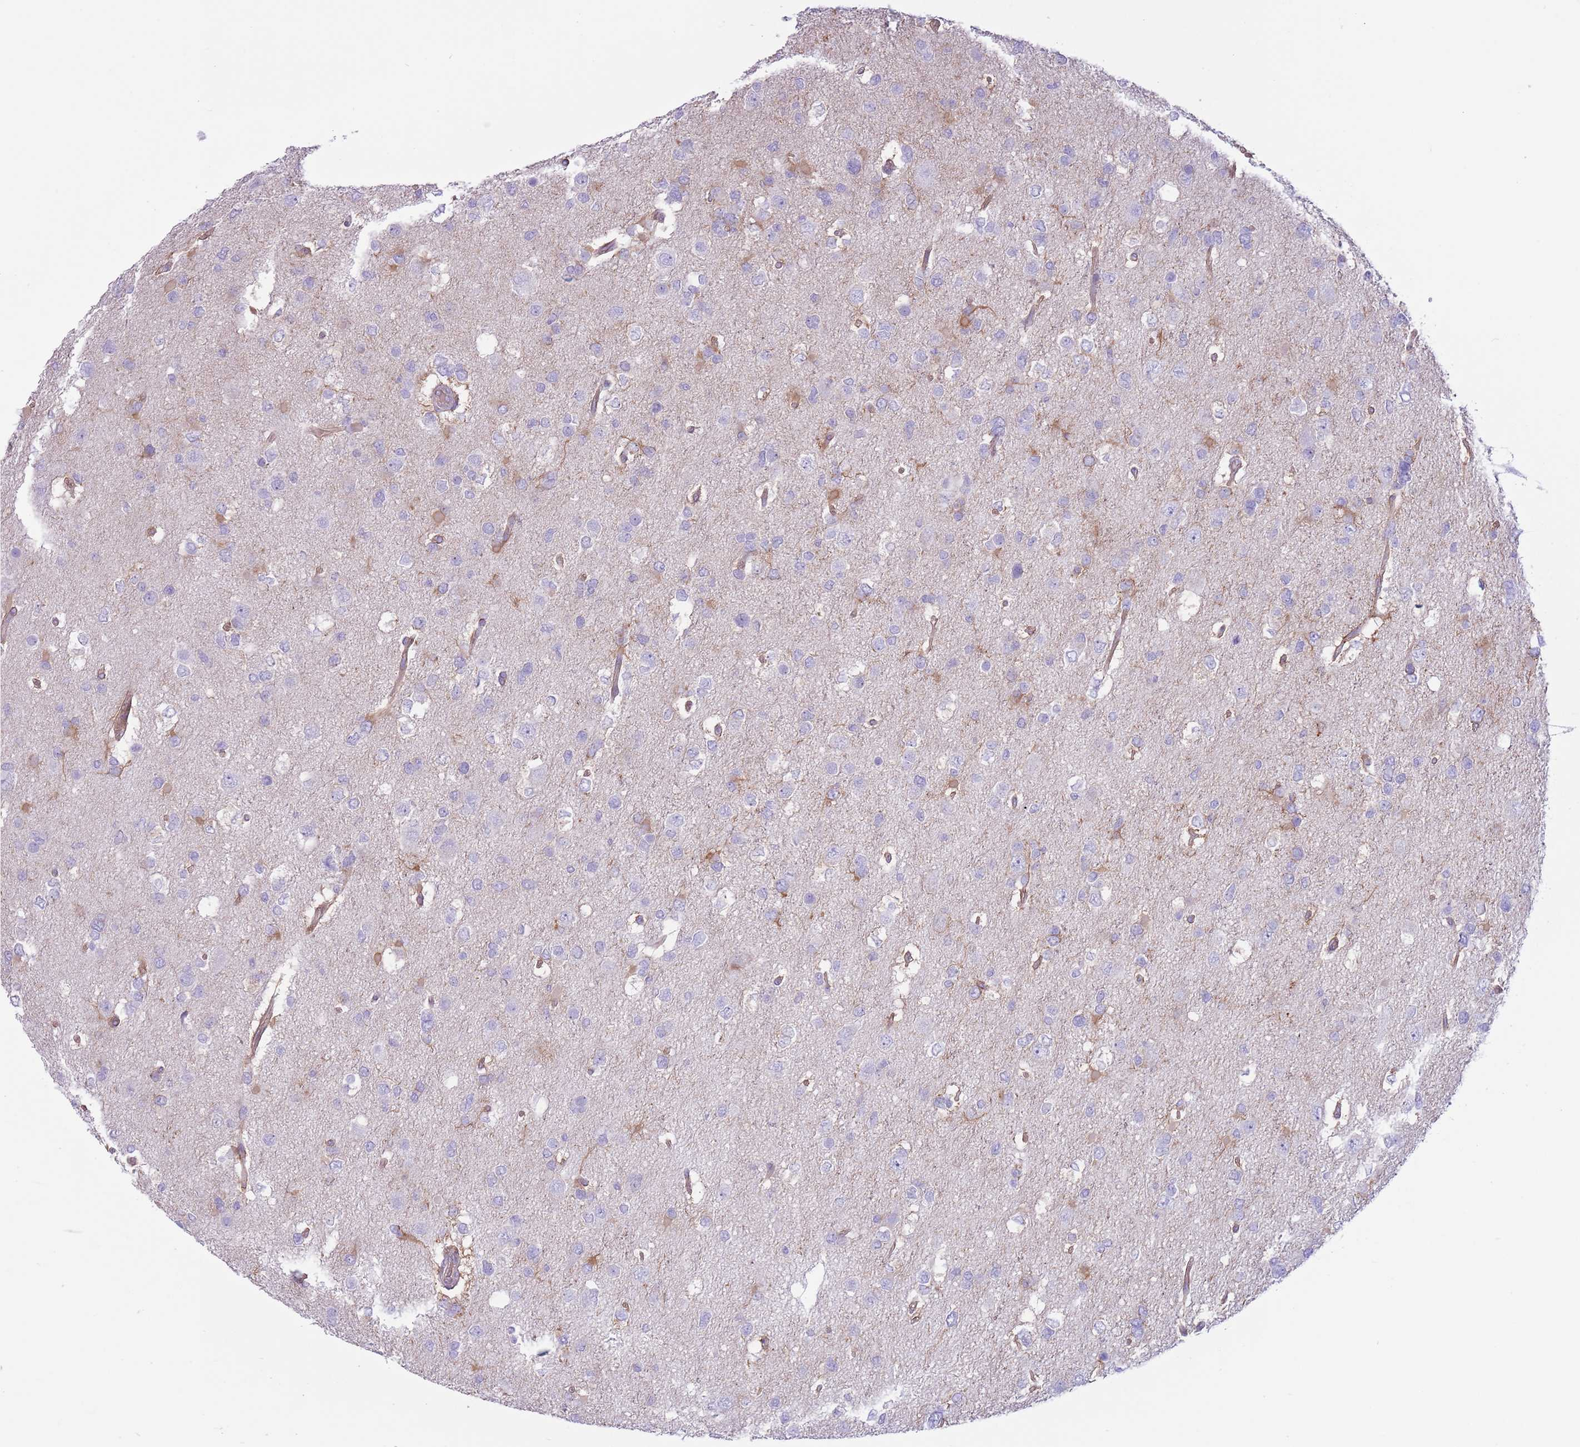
{"staining": {"intensity": "negative", "quantity": "none", "location": "none"}, "tissue": "glioma", "cell_type": "Tumor cells", "image_type": "cancer", "snomed": [{"axis": "morphology", "description": "Glioma, malignant, High grade"}, {"axis": "topography", "description": "Brain"}], "caption": "Image shows no protein expression in tumor cells of malignant glioma (high-grade) tissue. The staining is performed using DAB (3,3'-diaminobenzidine) brown chromogen with nuclei counter-stained in using hematoxylin.", "gene": "RBP3", "patient": {"sex": "male", "age": 53}}